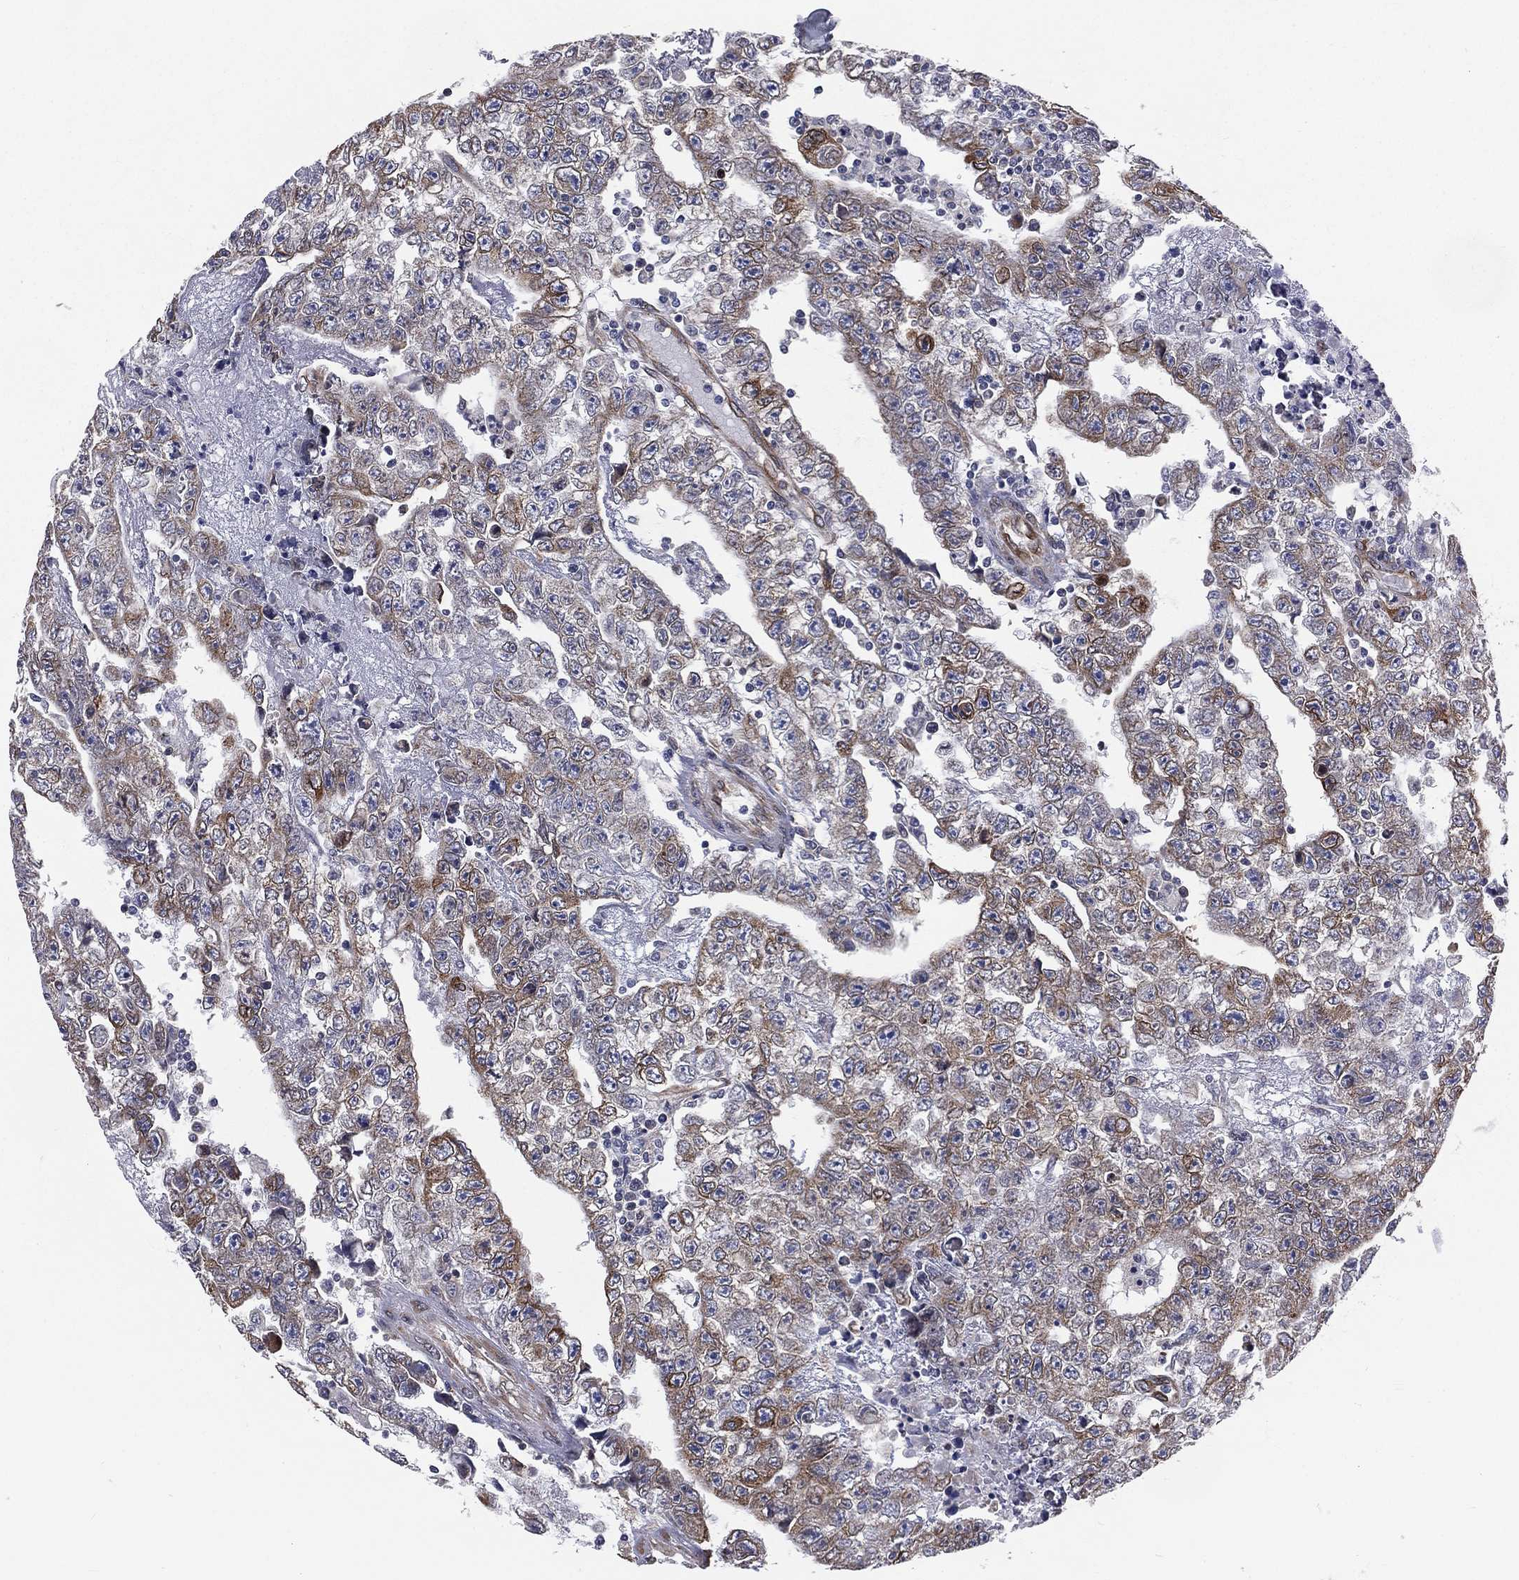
{"staining": {"intensity": "moderate", "quantity": "<25%", "location": "cytoplasmic/membranous"}, "tissue": "testis cancer", "cell_type": "Tumor cells", "image_type": "cancer", "snomed": [{"axis": "morphology", "description": "Carcinoma, Embryonal, NOS"}, {"axis": "topography", "description": "Testis"}], "caption": "About <25% of tumor cells in testis cancer (embryonal carcinoma) show moderate cytoplasmic/membranous protein staining as visualized by brown immunohistochemical staining.", "gene": "PGRMC1", "patient": {"sex": "male", "age": 25}}